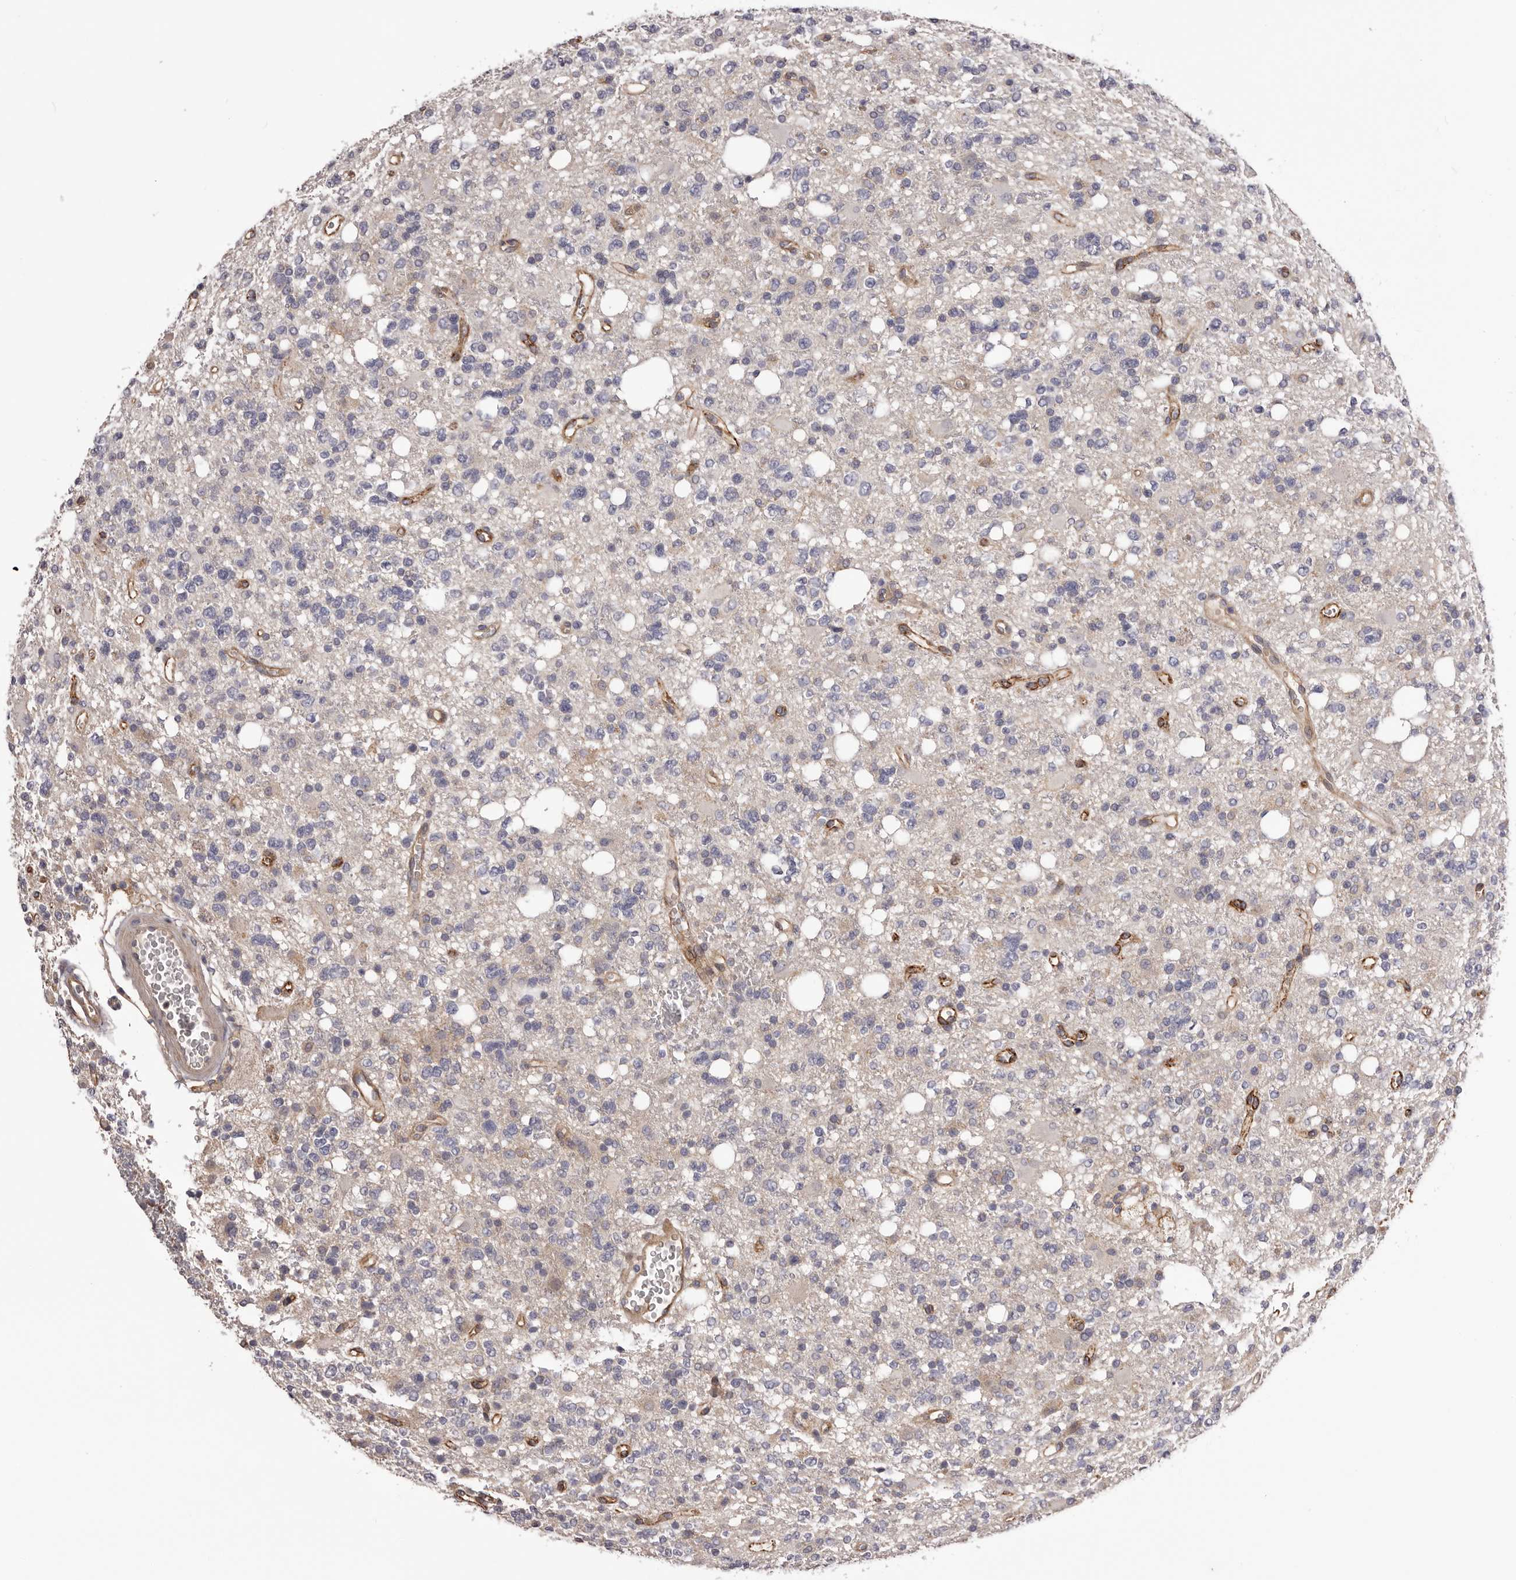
{"staining": {"intensity": "negative", "quantity": "none", "location": "none"}, "tissue": "glioma", "cell_type": "Tumor cells", "image_type": "cancer", "snomed": [{"axis": "morphology", "description": "Glioma, malignant, High grade"}, {"axis": "topography", "description": "Brain"}], "caption": "Immunohistochemical staining of glioma reveals no significant expression in tumor cells. Nuclei are stained in blue.", "gene": "DMRT2", "patient": {"sex": "female", "age": 62}}